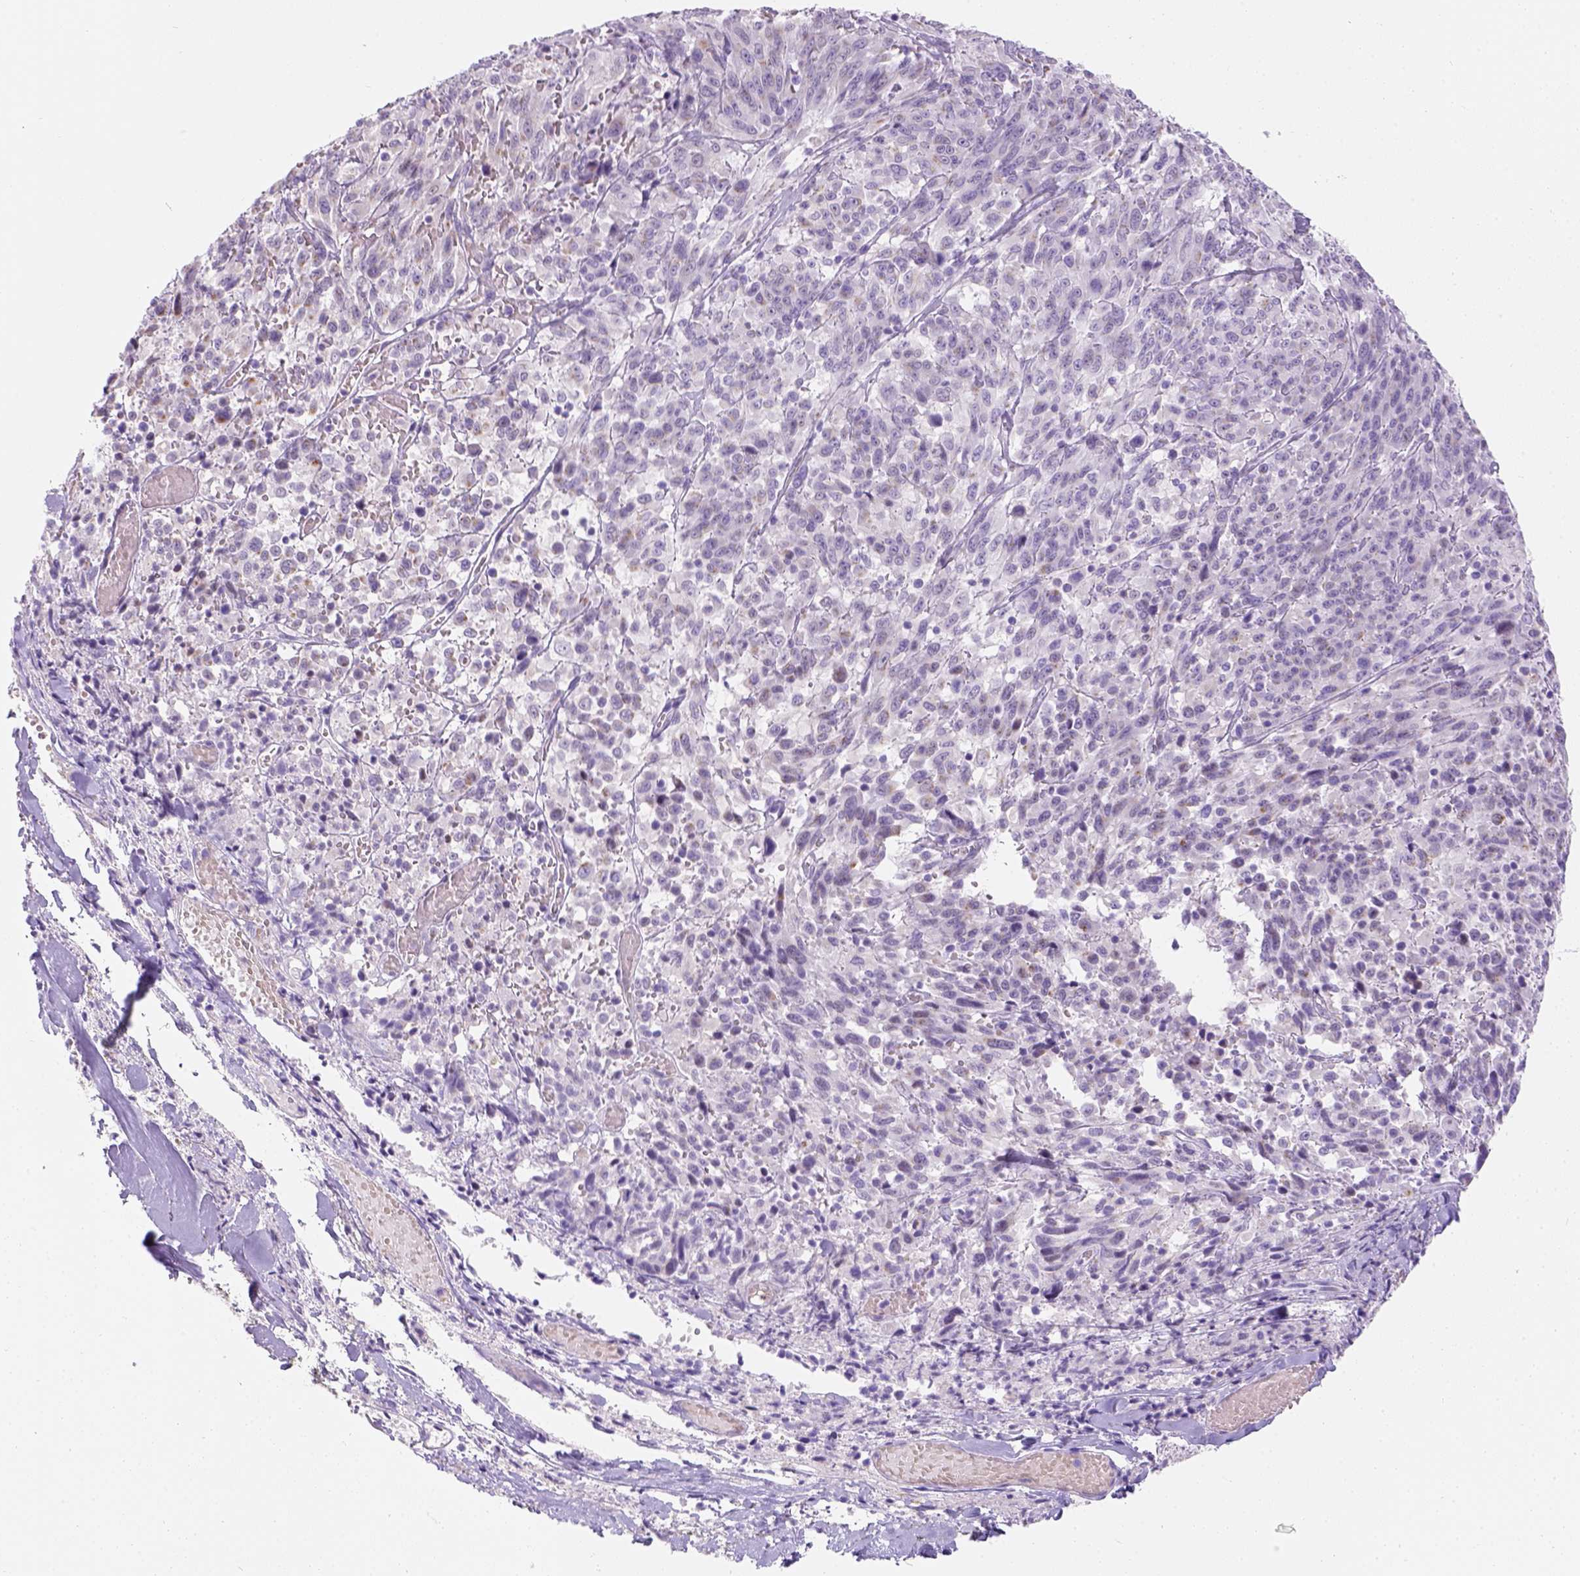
{"staining": {"intensity": "negative", "quantity": "none", "location": "none"}, "tissue": "melanoma", "cell_type": "Tumor cells", "image_type": "cancer", "snomed": [{"axis": "morphology", "description": "Malignant melanoma, NOS"}, {"axis": "topography", "description": "Skin"}], "caption": "DAB (3,3'-diaminobenzidine) immunohistochemical staining of malignant melanoma displays no significant positivity in tumor cells.", "gene": "PHF7", "patient": {"sex": "female", "age": 91}}